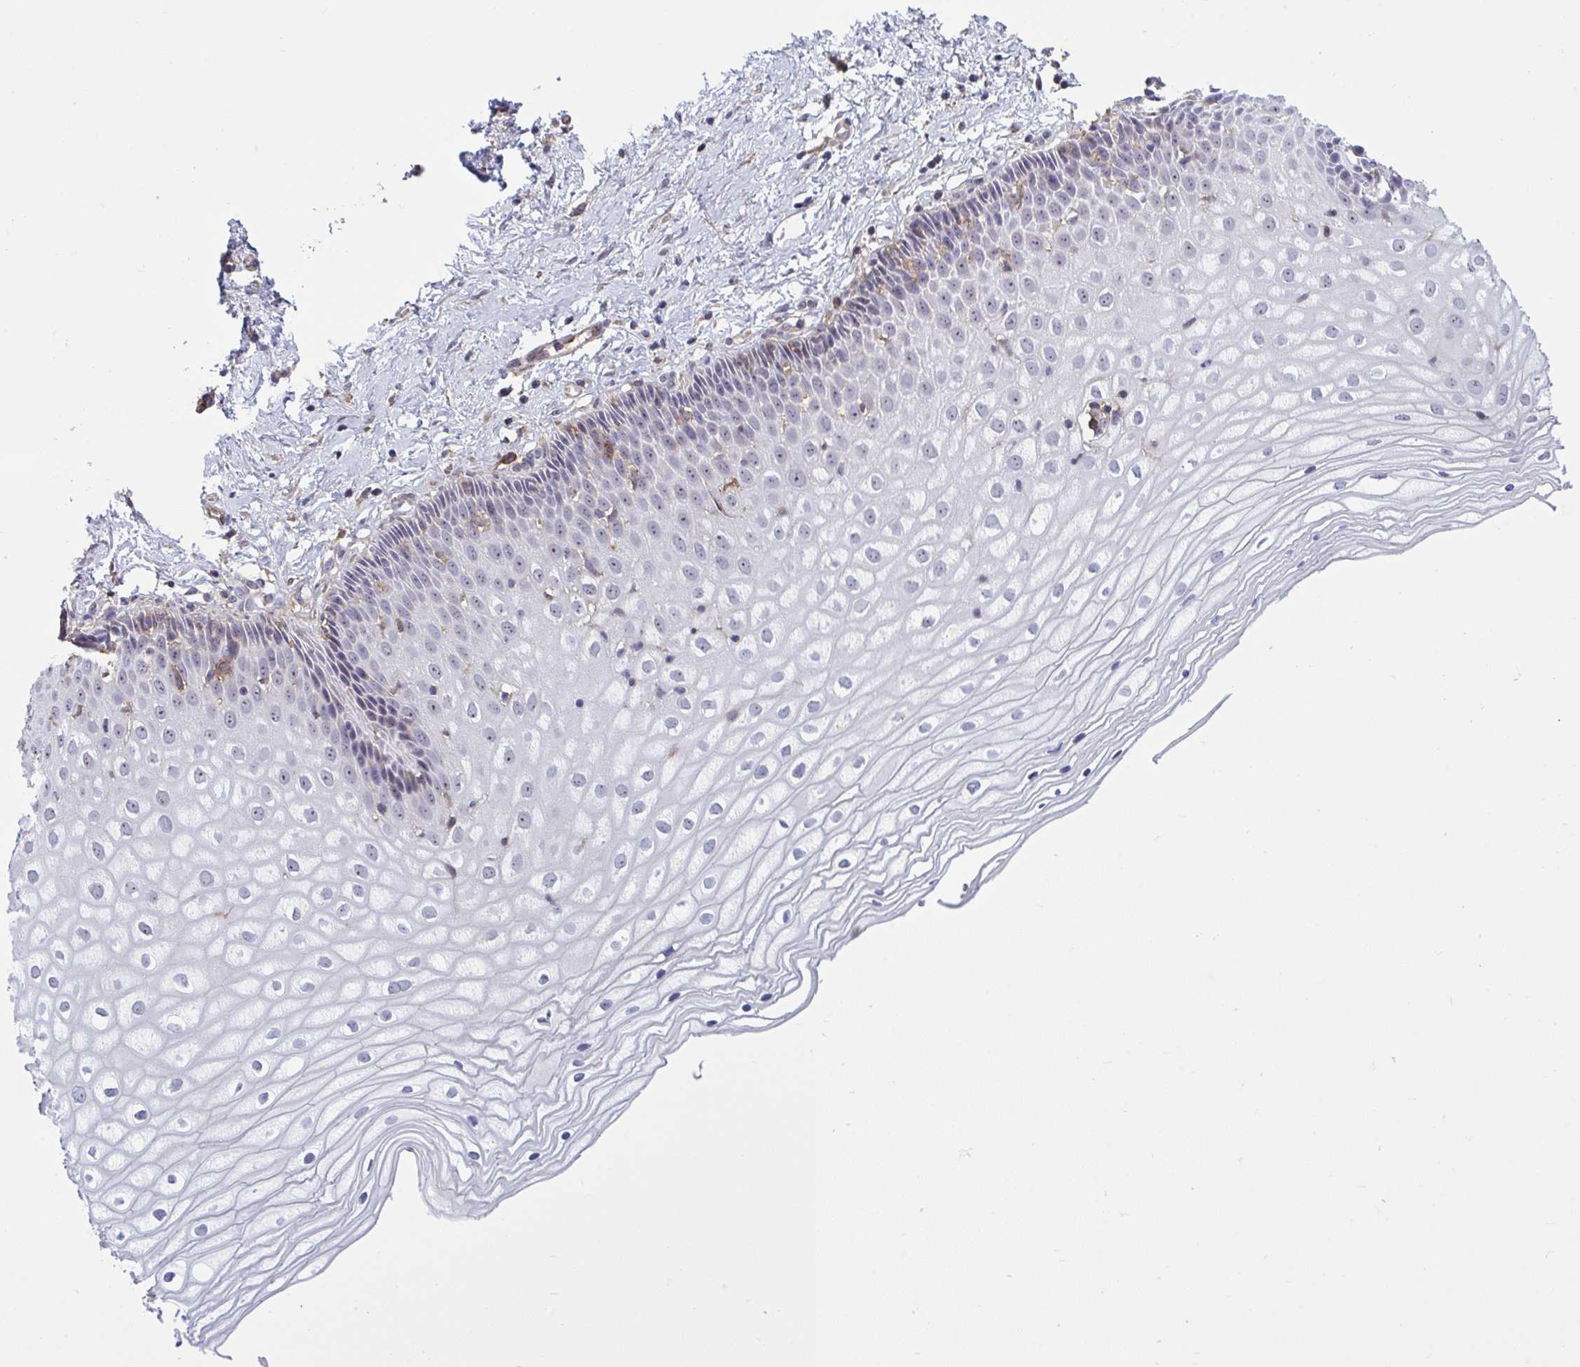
{"staining": {"intensity": "weak", "quantity": "25%-75%", "location": "cytoplasmic/membranous"}, "tissue": "cervix", "cell_type": "Glandular cells", "image_type": "normal", "snomed": [{"axis": "morphology", "description": "Normal tissue, NOS"}, {"axis": "topography", "description": "Cervix"}], "caption": "This micrograph demonstrates immunohistochemistry (IHC) staining of unremarkable human cervix, with low weak cytoplasmic/membranous staining in about 25%-75% of glandular cells.", "gene": "CD101", "patient": {"sex": "female", "age": 36}}